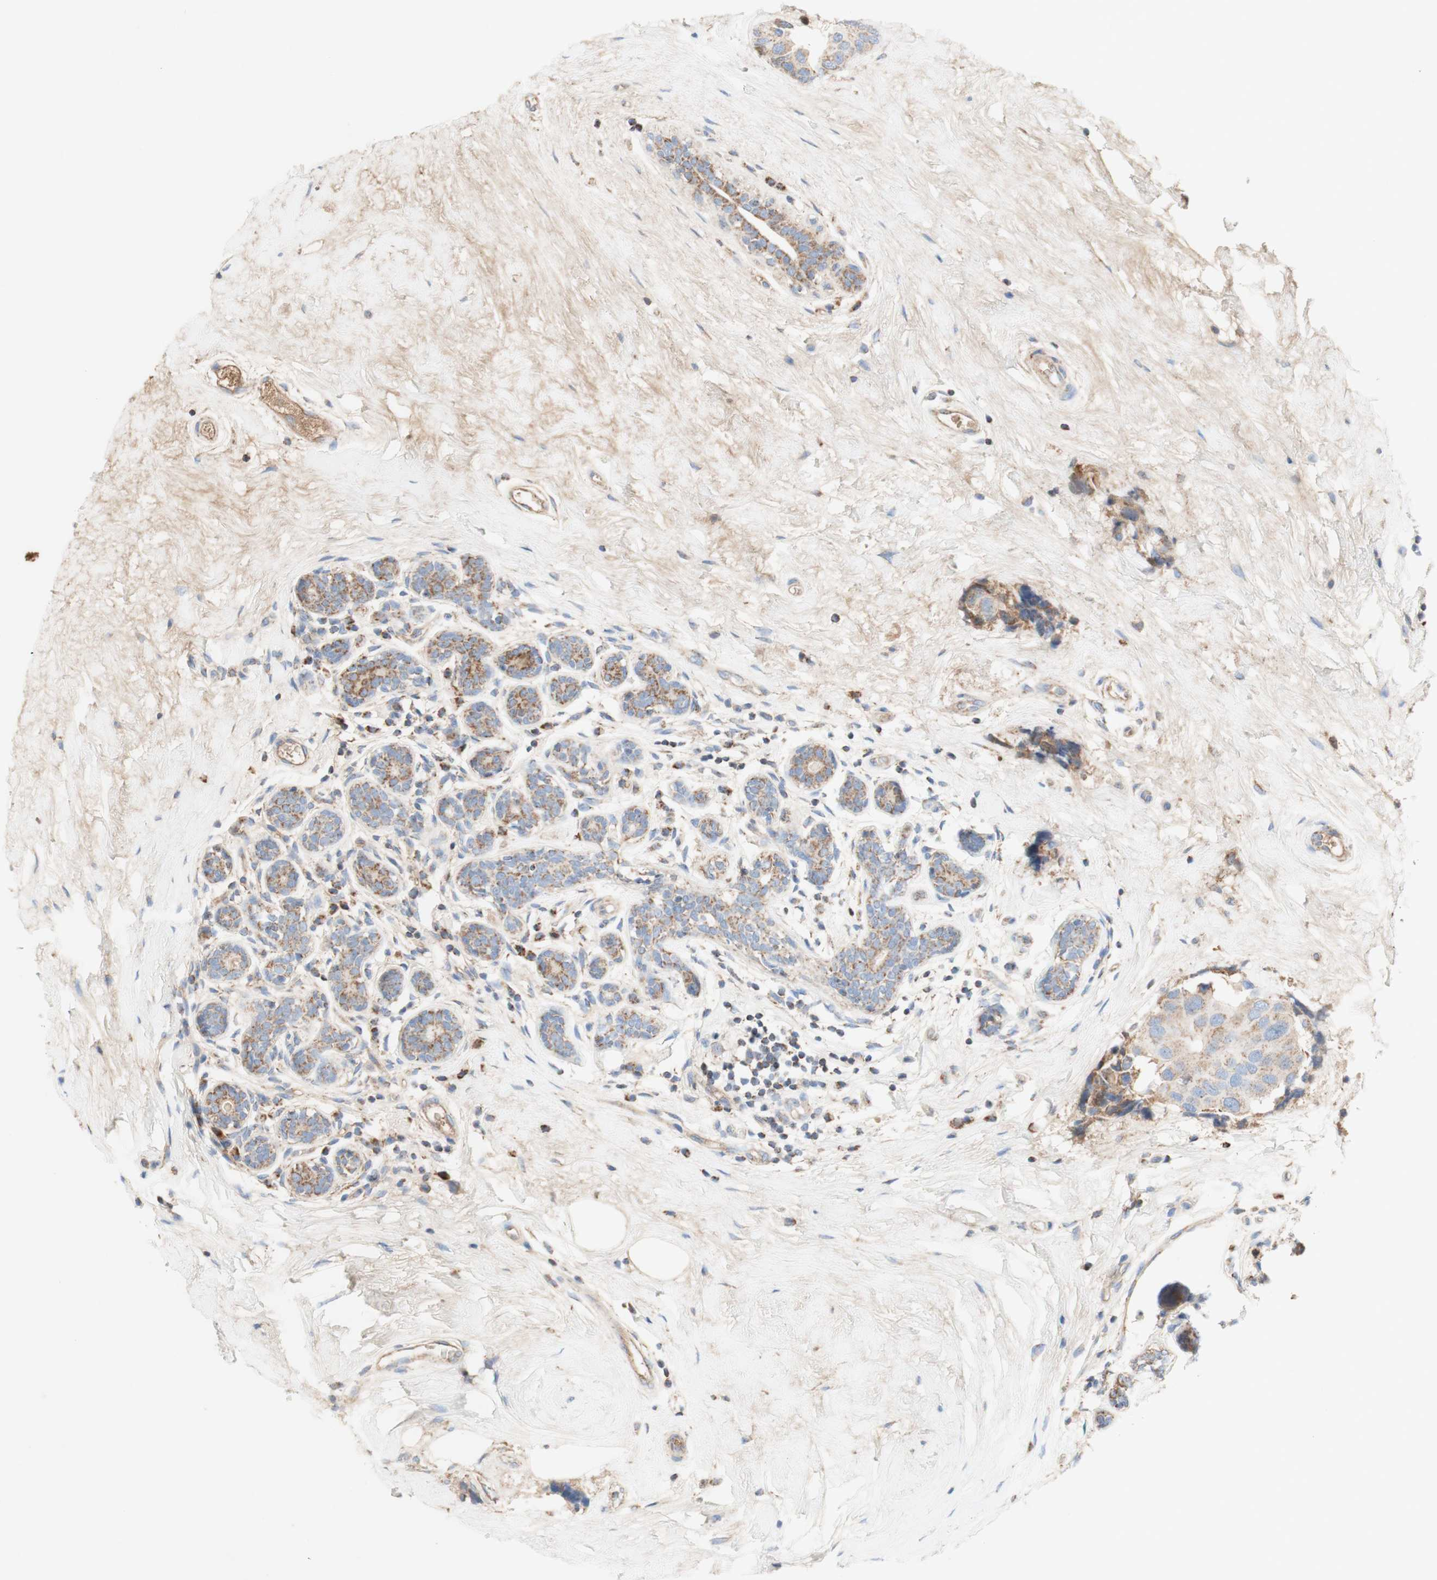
{"staining": {"intensity": "weak", "quantity": ">75%", "location": "cytoplasmic/membranous"}, "tissue": "breast cancer", "cell_type": "Tumor cells", "image_type": "cancer", "snomed": [{"axis": "morphology", "description": "Normal tissue, NOS"}, {"axis": "morphology", "description": "Duct carcinoma"}, {"axis": "topography", "description": "Breast"}], "caption": "Protein staining displays weak cytoplasmic/membranous positivity in approximately >75% of tumor cells in breast cancer (invasive ductal carcinoma). The staining was performed using DAB, with brown indicating positive protein expression. Nuclei are stained blue with hematoxylin.", "gene": "SDHB", "patient": {"sex": "female", "age": 39}}